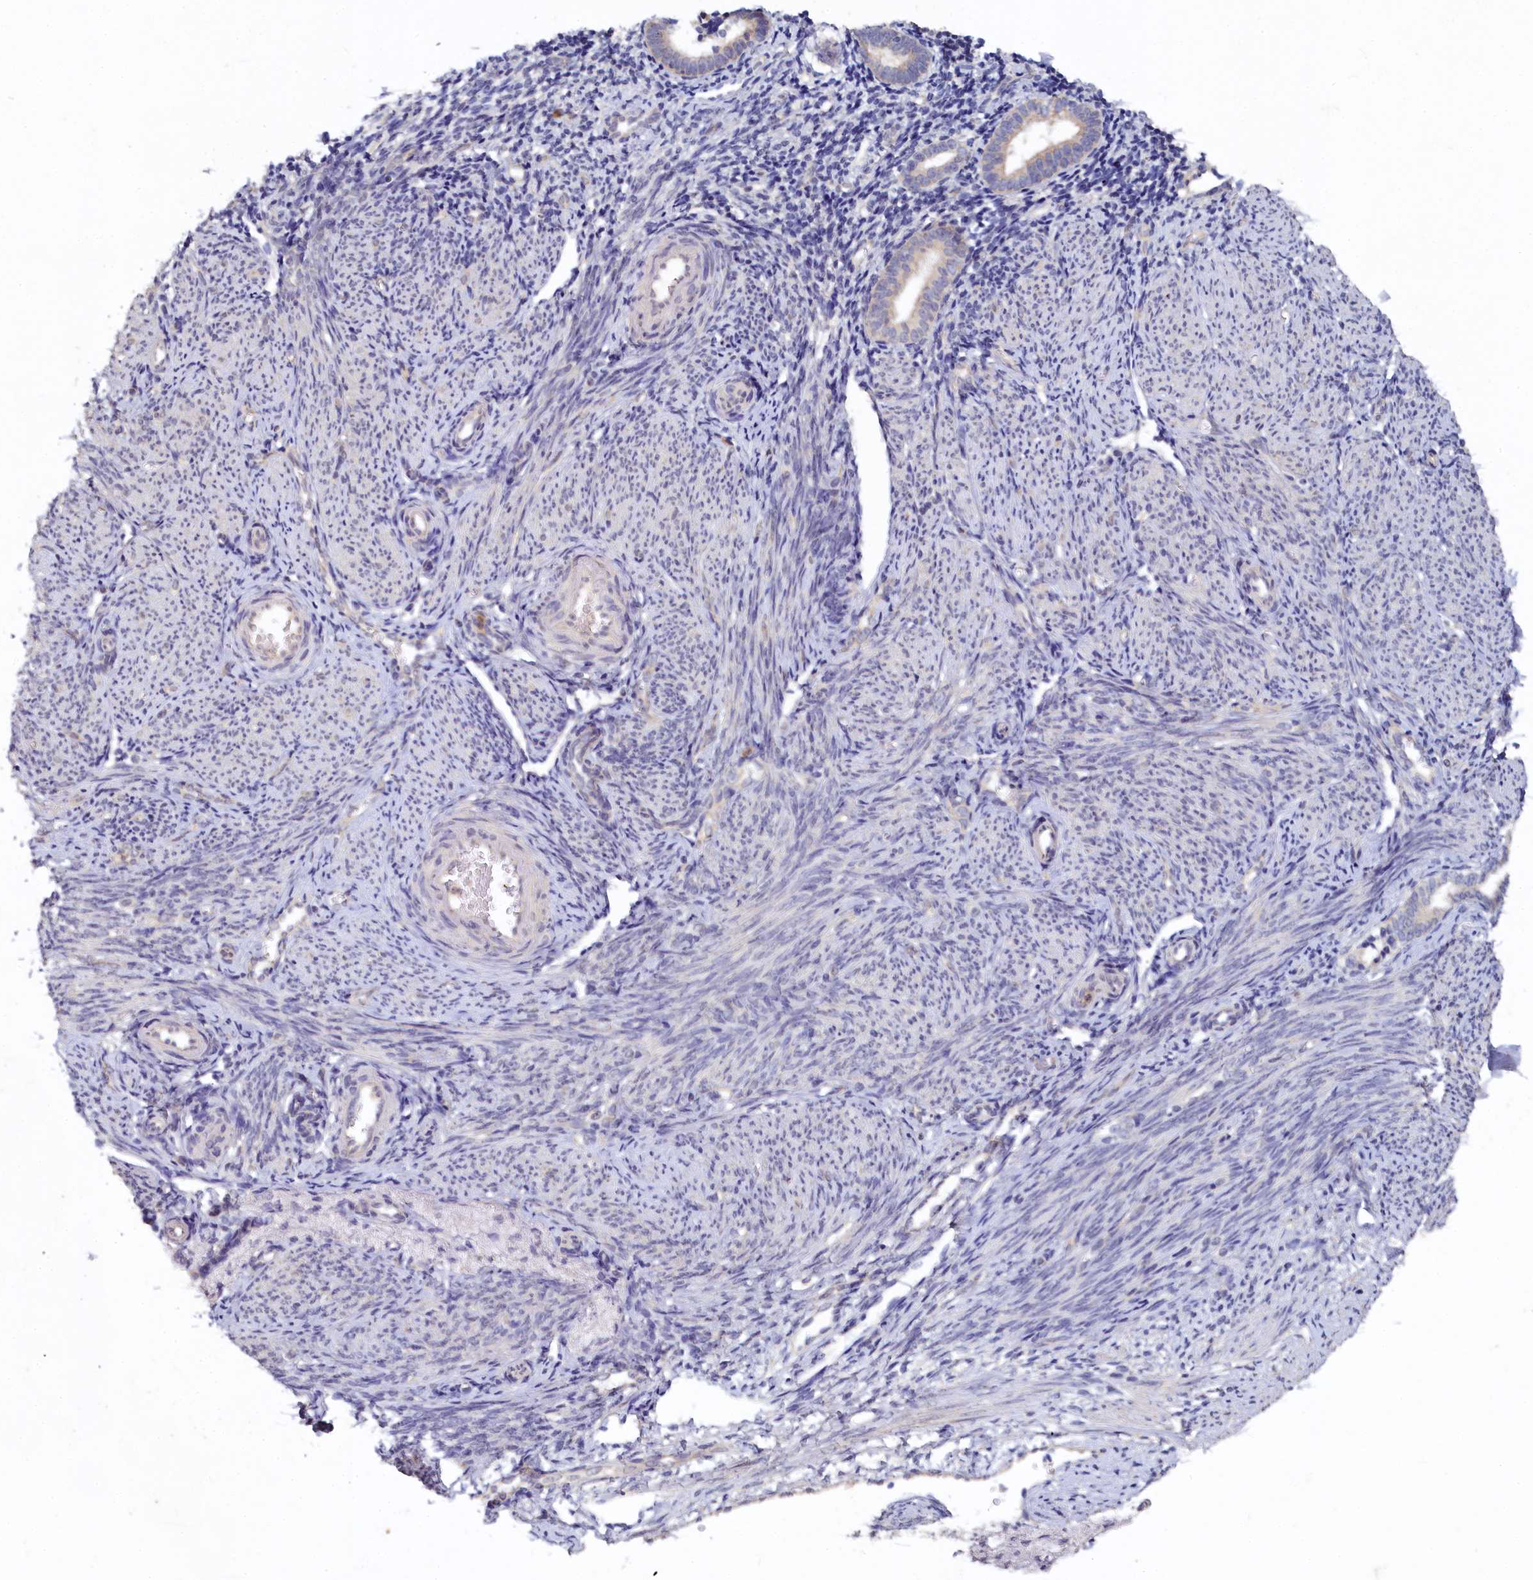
{"staining": {"intensity": "negative", "quantity": "none", "location": "none"}, "tissue": "endometrium", "cell_type": "Cells in endometrial stroma", "image_type": "normal", "snomed": [{"axis": "morphology", "description": "Normal tissue, NOS"}, {"axis": "topography", "description": "Endometrium"}], "caption": "A high-resolution histopathology image shows immunohistochemistry staining of unremarkable endometrium, which reveals no significant expression in cells in endometrial stroma. (DAB immunohistochemistry visualized using brightfield microscopy, high magnification).", "gene": "HERC3", "patient": {"sex": "female", "age": 56}}